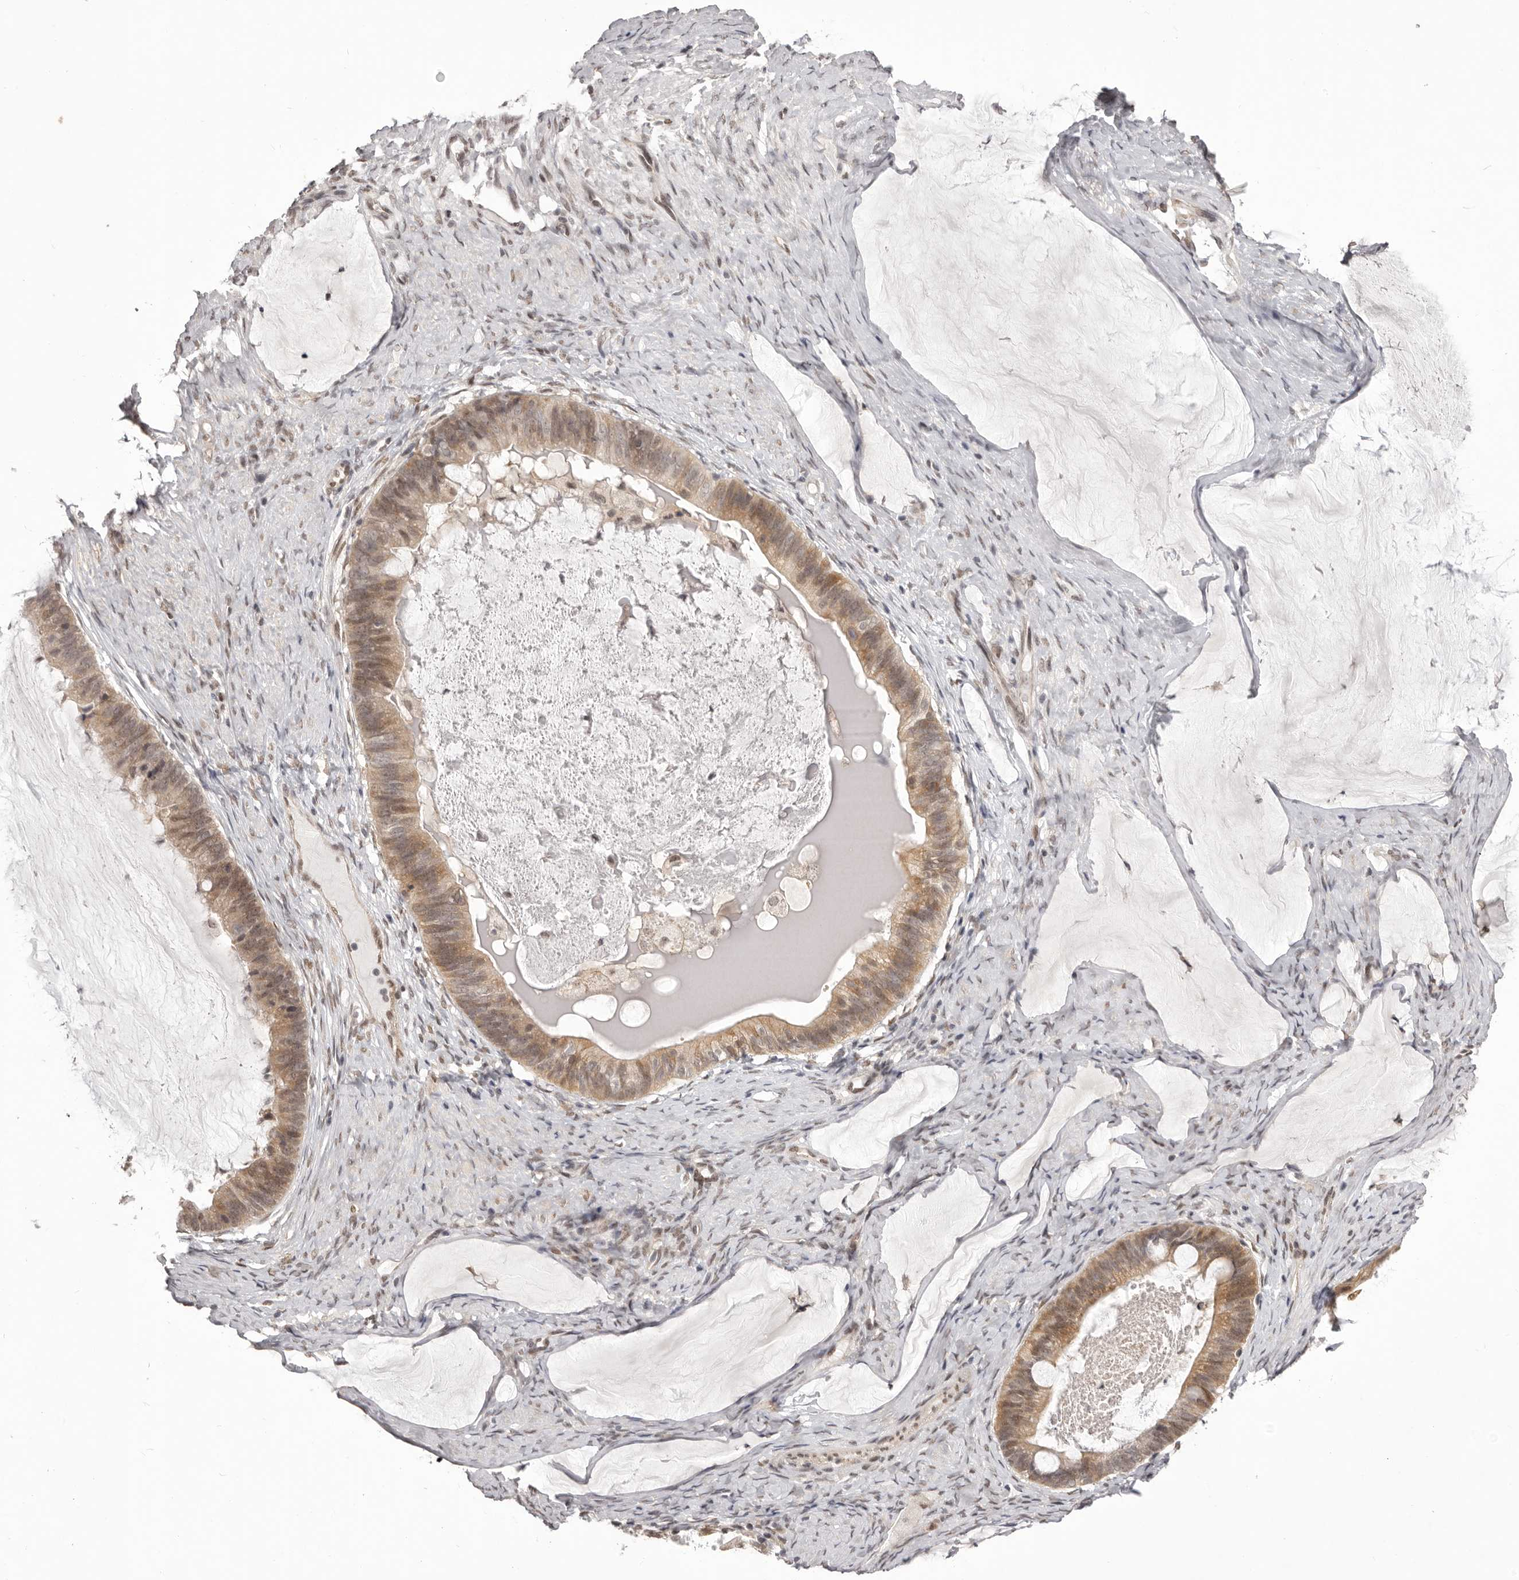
{"staining": {"intensity": "moderate", "quantity": ">75%", "location": "cytoplasmic/membranous"}, "tissue": "ovarian cancer", "cell_type": "Tumor cells", "image_type": "cancer", "snomed": [{"axis": "morphology", "description": "Cystadenocarcinoma, mucinous, NOS"}, {"axis": "topography", "description": "Ovary"}], "caption": "Immunohistochemistry staining of ovarian cancer (mucinous cystadenocarcinoma), which shows medium levels of moderate cytoplasmic/membranous staining in approximately >75% of tumor cells indicating moderate cytoplasmic/membranous protein positivity. The staining was performed using DAB (brown) for protein detection and nuclei were counterstained in hematoxylin (blue).", "gene": "RNF2", "patient": {"sex": "female", "age": 61}}